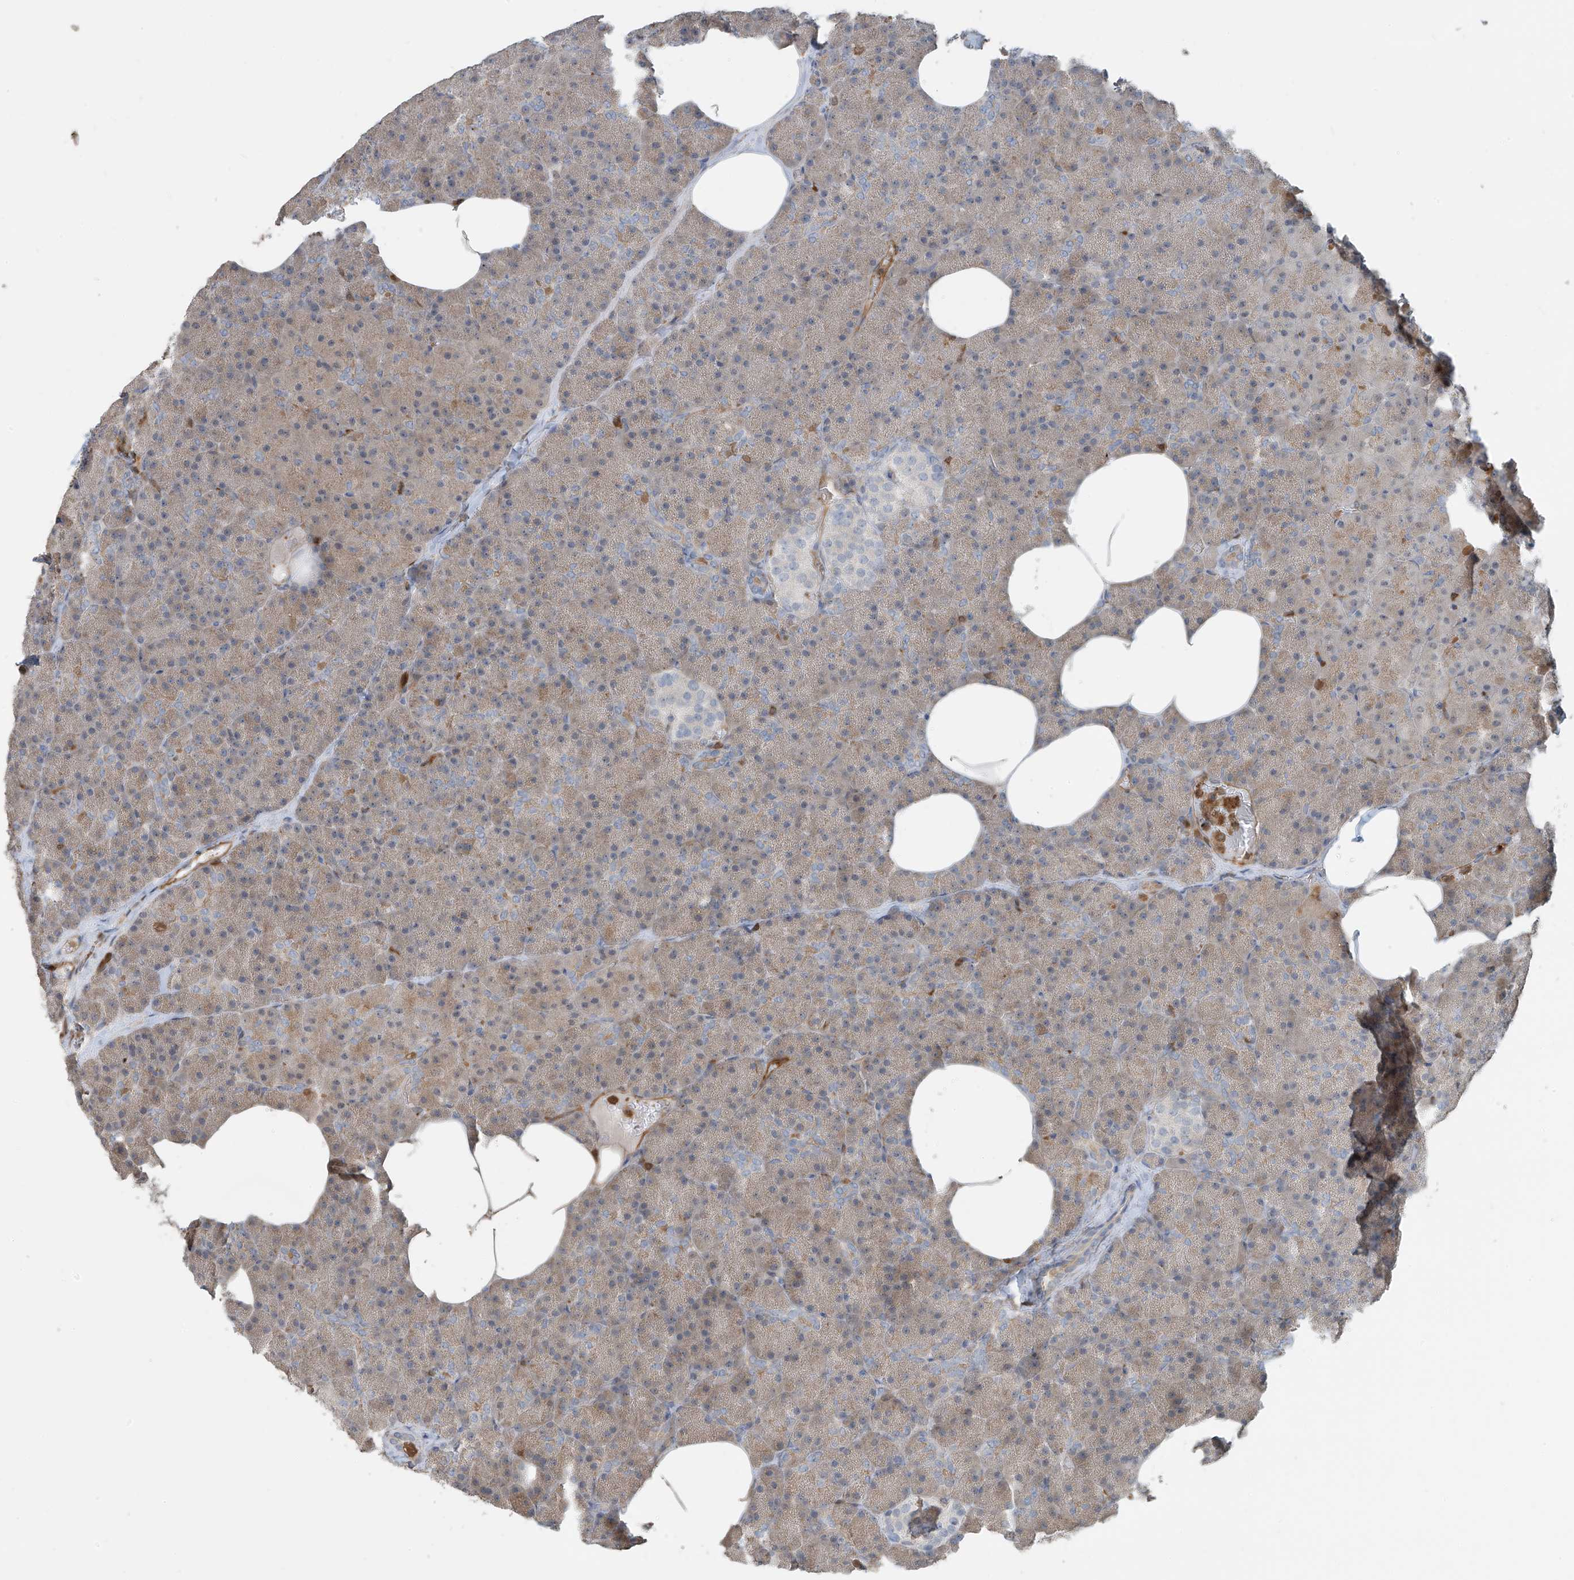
{"staining": {"intensity": "weak", "quantity": "25%-75%", "location": "cytoplasmic/membranous"}, "tissue": "pancreas", "cell_type": "Exocrine glandular cells", "image_type": "normal", "snomed": [{"axis": "morphology", "description": "Normal tissue, NOS"}, {"axis": "morphology", "description": "Carcinoid, malignant, NOS"}, {"axis": "topography", "description": "Pancreas"}], "caption": "High-magnification brightfield microscopy of benign pancreas stained with DAB (3,3'-diaminobenzidine) (brown) and counterstained with hematoxylin (blue). exocrine glandular cells exhibit weak cytoplasmic/membranous expression is identified in approximately25%-75% of cells.", "gene": "SH3BGRL3", "patient": {"sex": "female", "age": 35}}